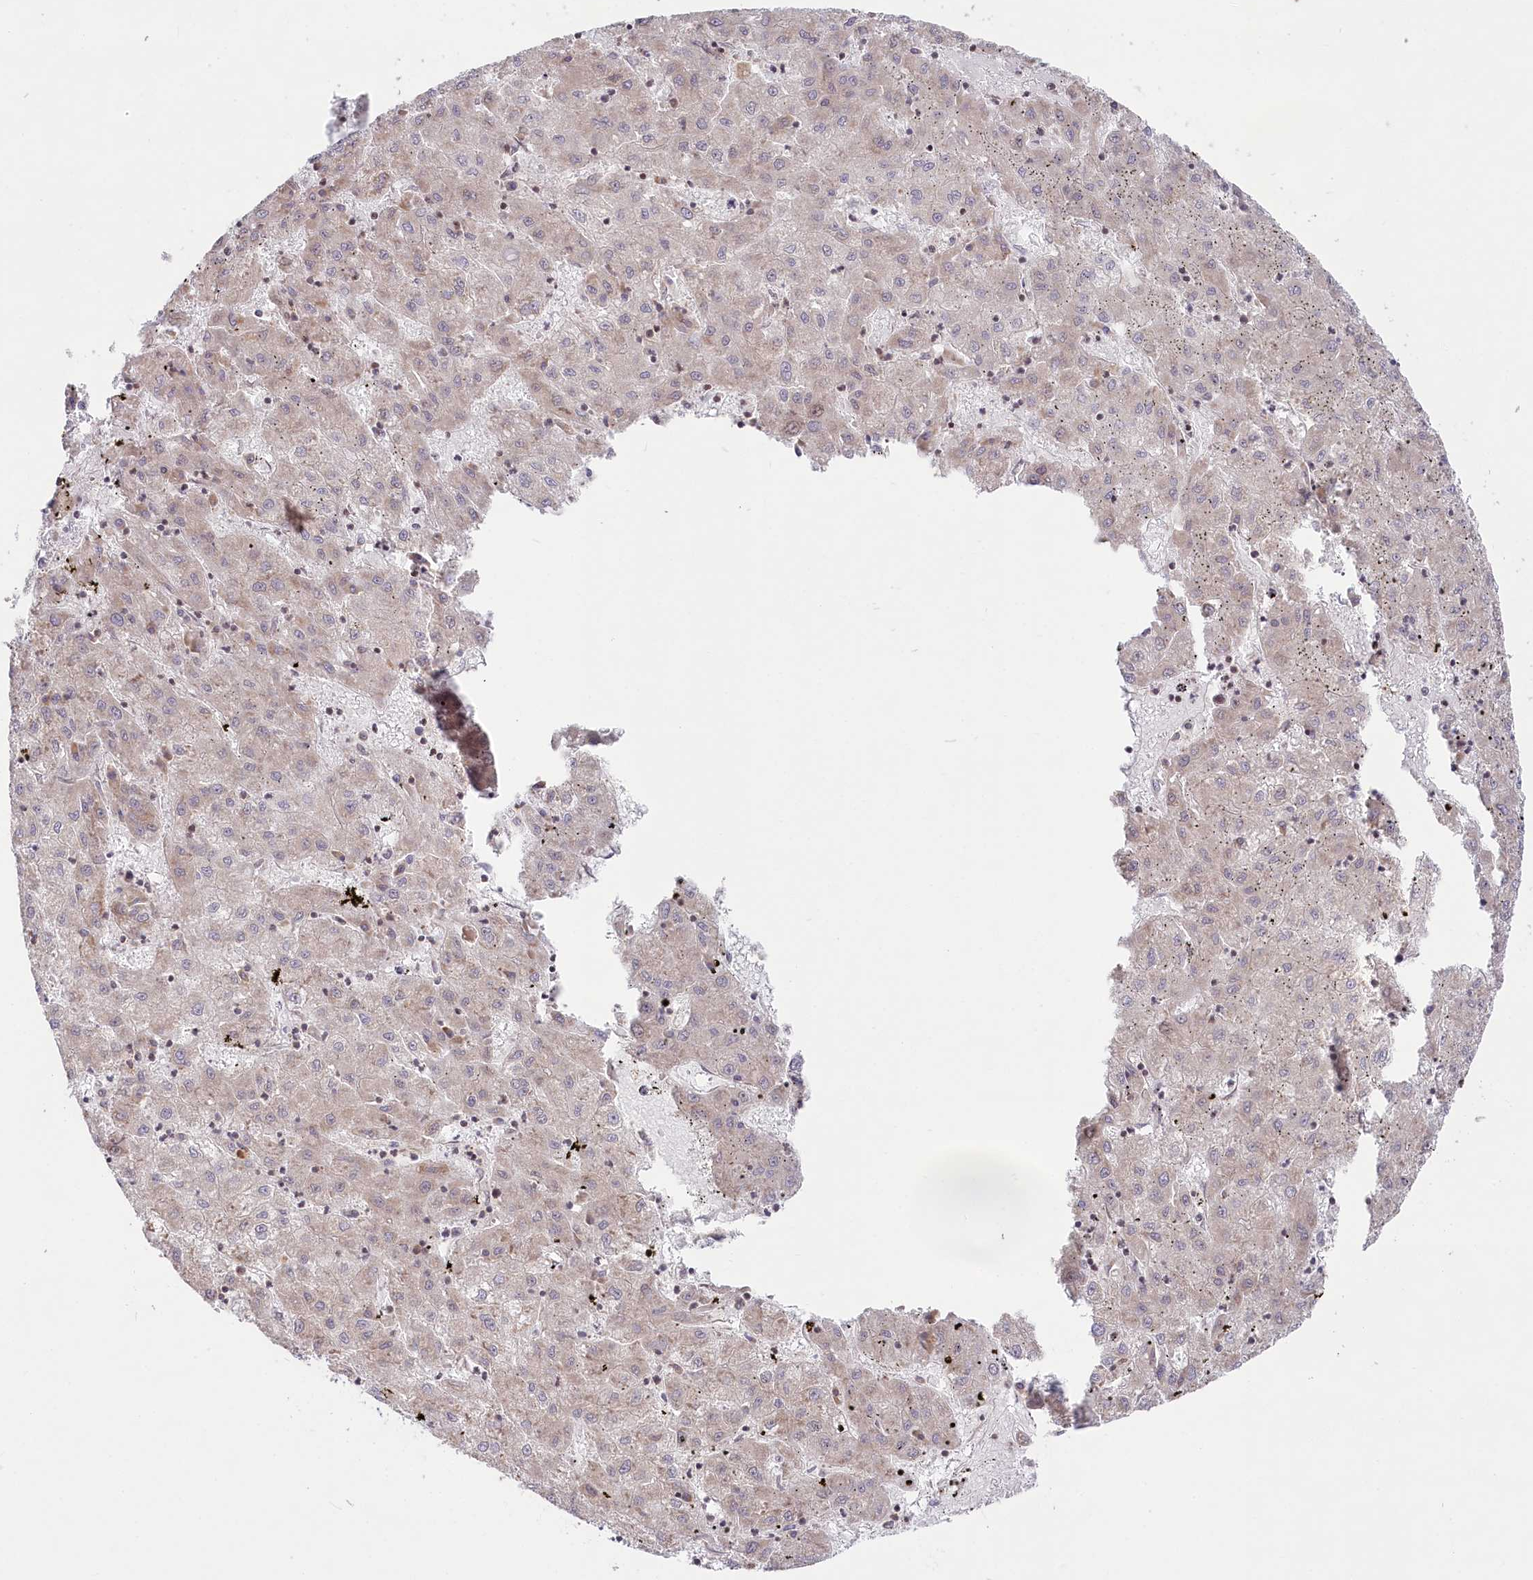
{"staining": {"intensity": "negative", "quantity": "none", "location": "none"}, "tissue": "liver cancer", "cell_type": "Tumor cells", "image_type": "cancer", "snomed": [{"axis": "morphology", "description": "Carcinoma, Hepatocellular, NOS"}, {"axis": "topography", "description": "Liver"}], "caption": "Tumor cells are negative for brown protein staining in hepatocellular carcinoma (liver).", "gene": "CGGBP1", "patient": {"sex": "male", "age": 72}}